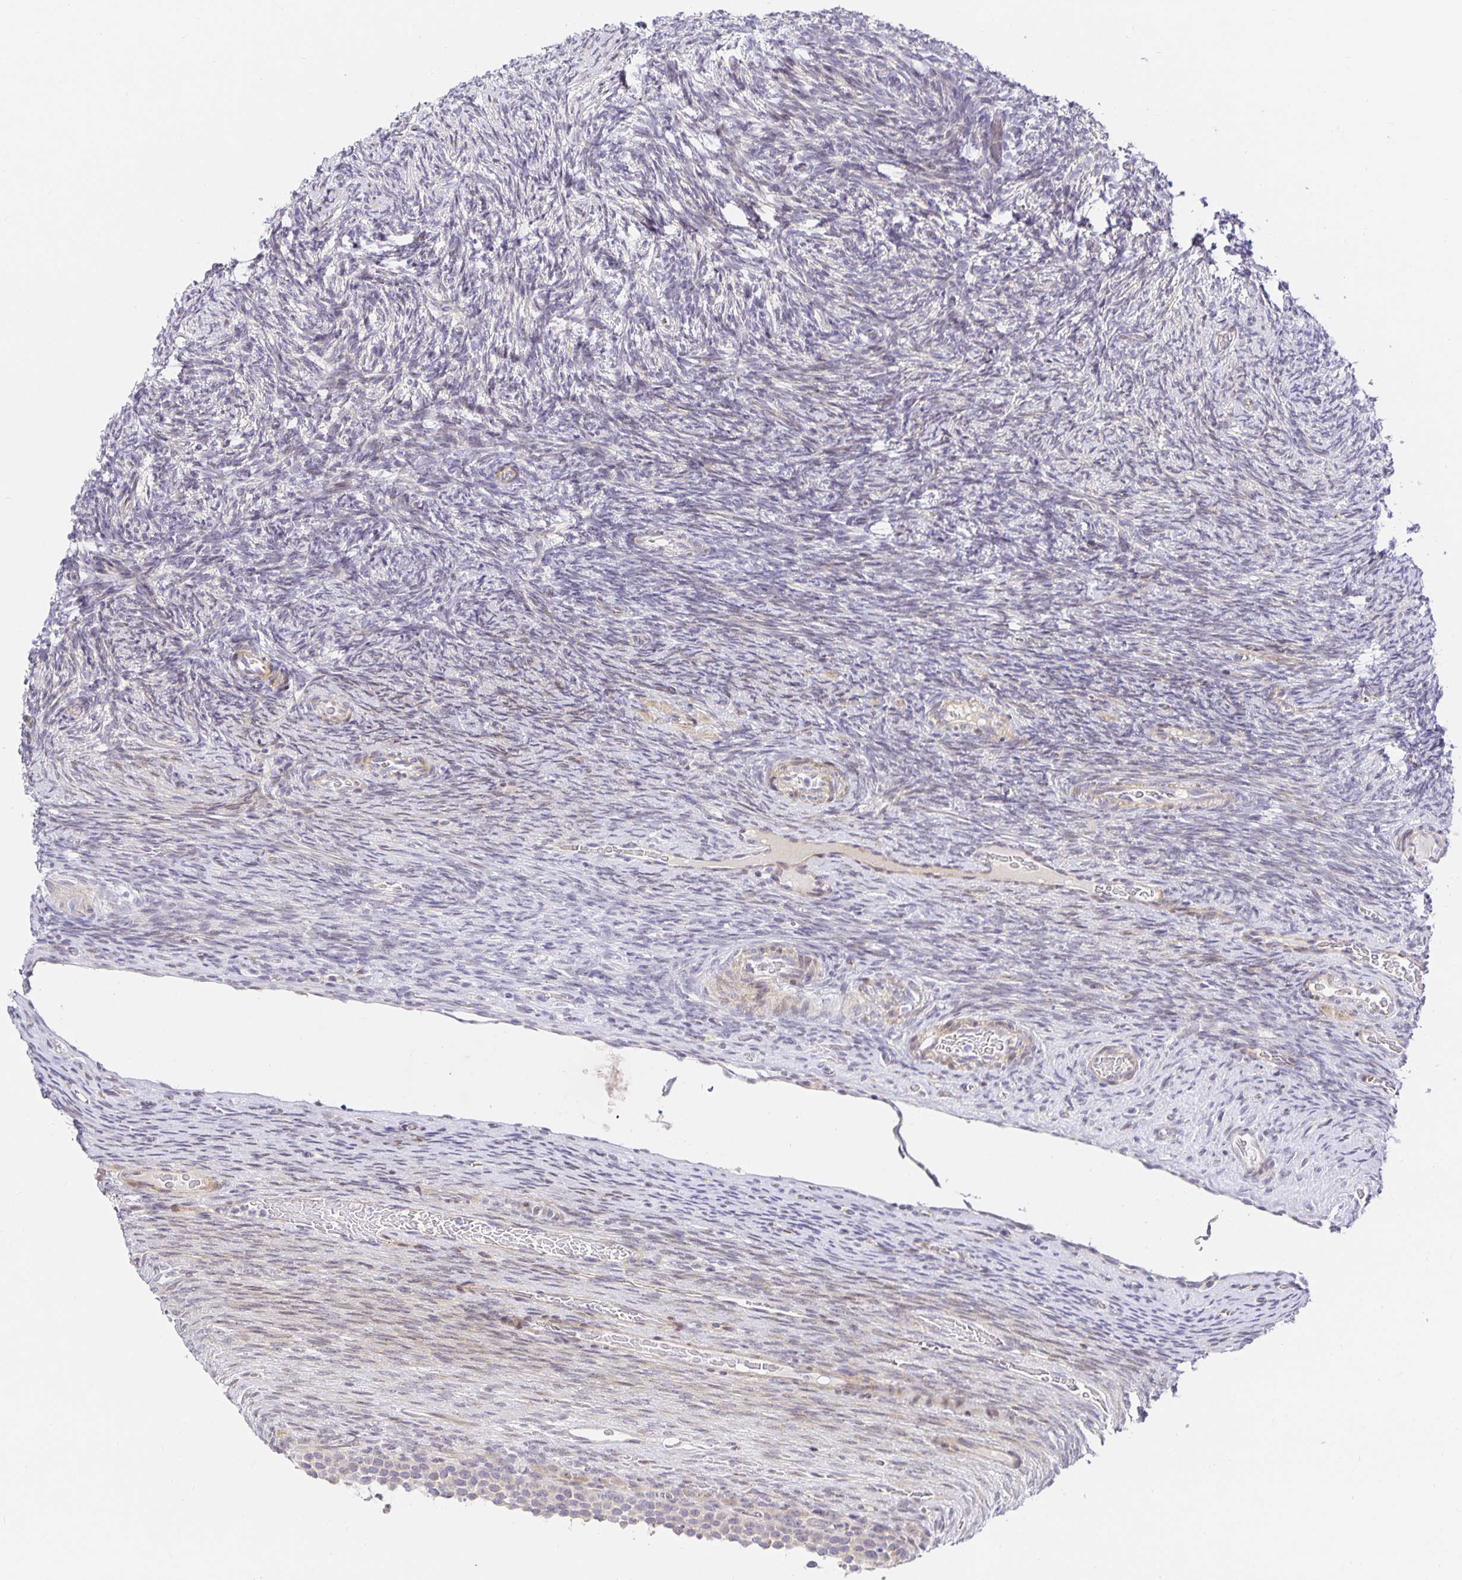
{"staining": {"intensity": "negative", "quantity": "none", "location": "none"}, "tissue": "ovary", "cell_type": "Ovarian stroma cells", "image_type": "normal", "snomed": [{"axis": "morphology", "description": "Normal tissue, NOS"}, {"axis": "topography", "description": "Ovary"}], "caption": "High magnification brightfield microscopy of benign ovary stained with DAB (brown) and counterstained with hematoxylin (blue): ovarian stroma cells show no significant positivity. Nuclei are stained in blue.", "gene": "TJP3", "patient": {"sex": "female", "age": 34}}